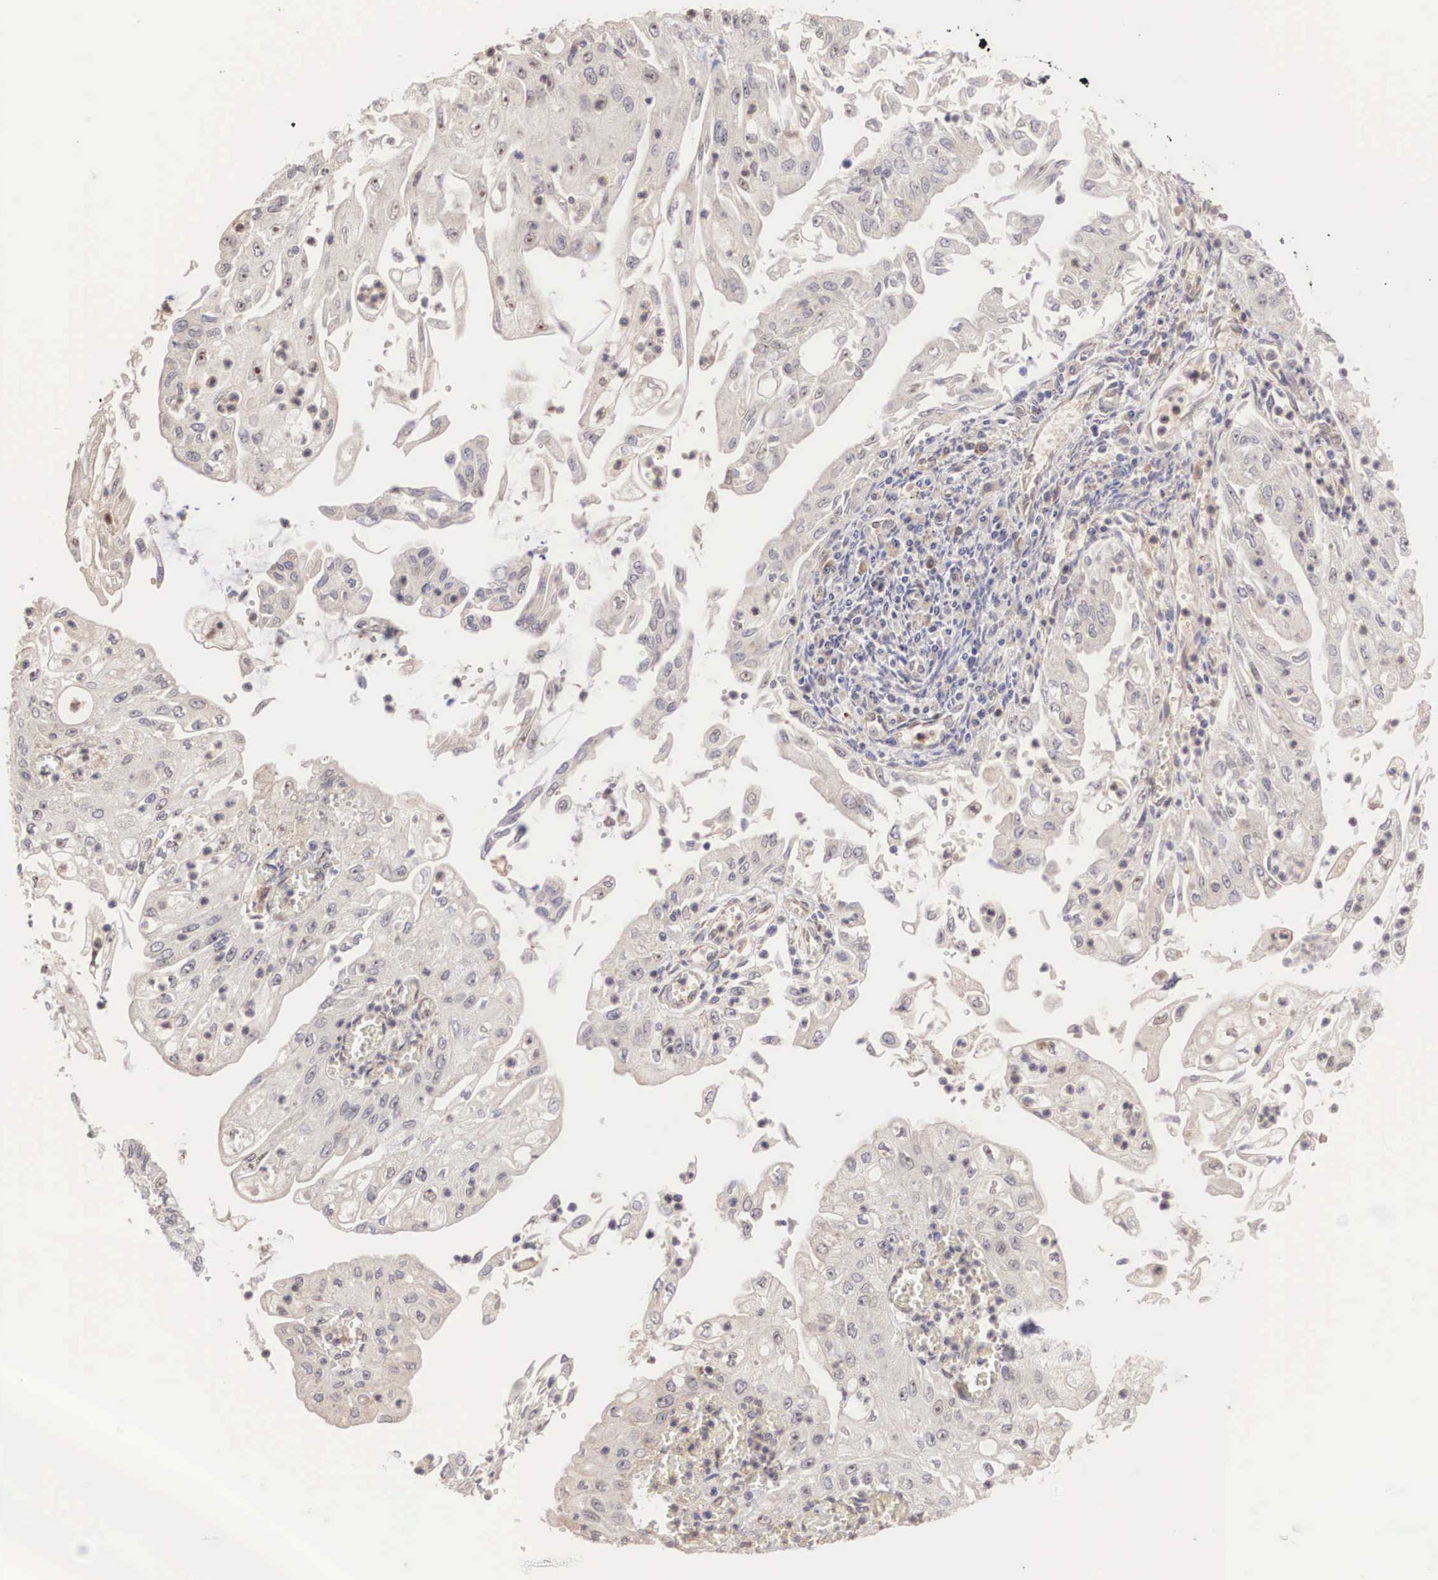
{"staining": {"intensity": "weak", "quantity": "25%-75%", "location": "cytoplasmic/membranous"}, "tissue": "endometrial cancer", "cell_type": "Tumor cells", "image_type": "cancer", "snomed": [{"axis": "morphology", "description": "Adenocarcinoma, NOS"}, {"axis": "topography", "description": "Endometrium"}], "caption": "Immunohistochemical staining of human endometrial cancer (adenocarcinoma) demonstrates low levels of weak cytoplasmic/membranous protein positivity in about 25%-75% of tumor cells.", "gene": "DNAJB7", "patient": {"sex": "female", "age": 75}}